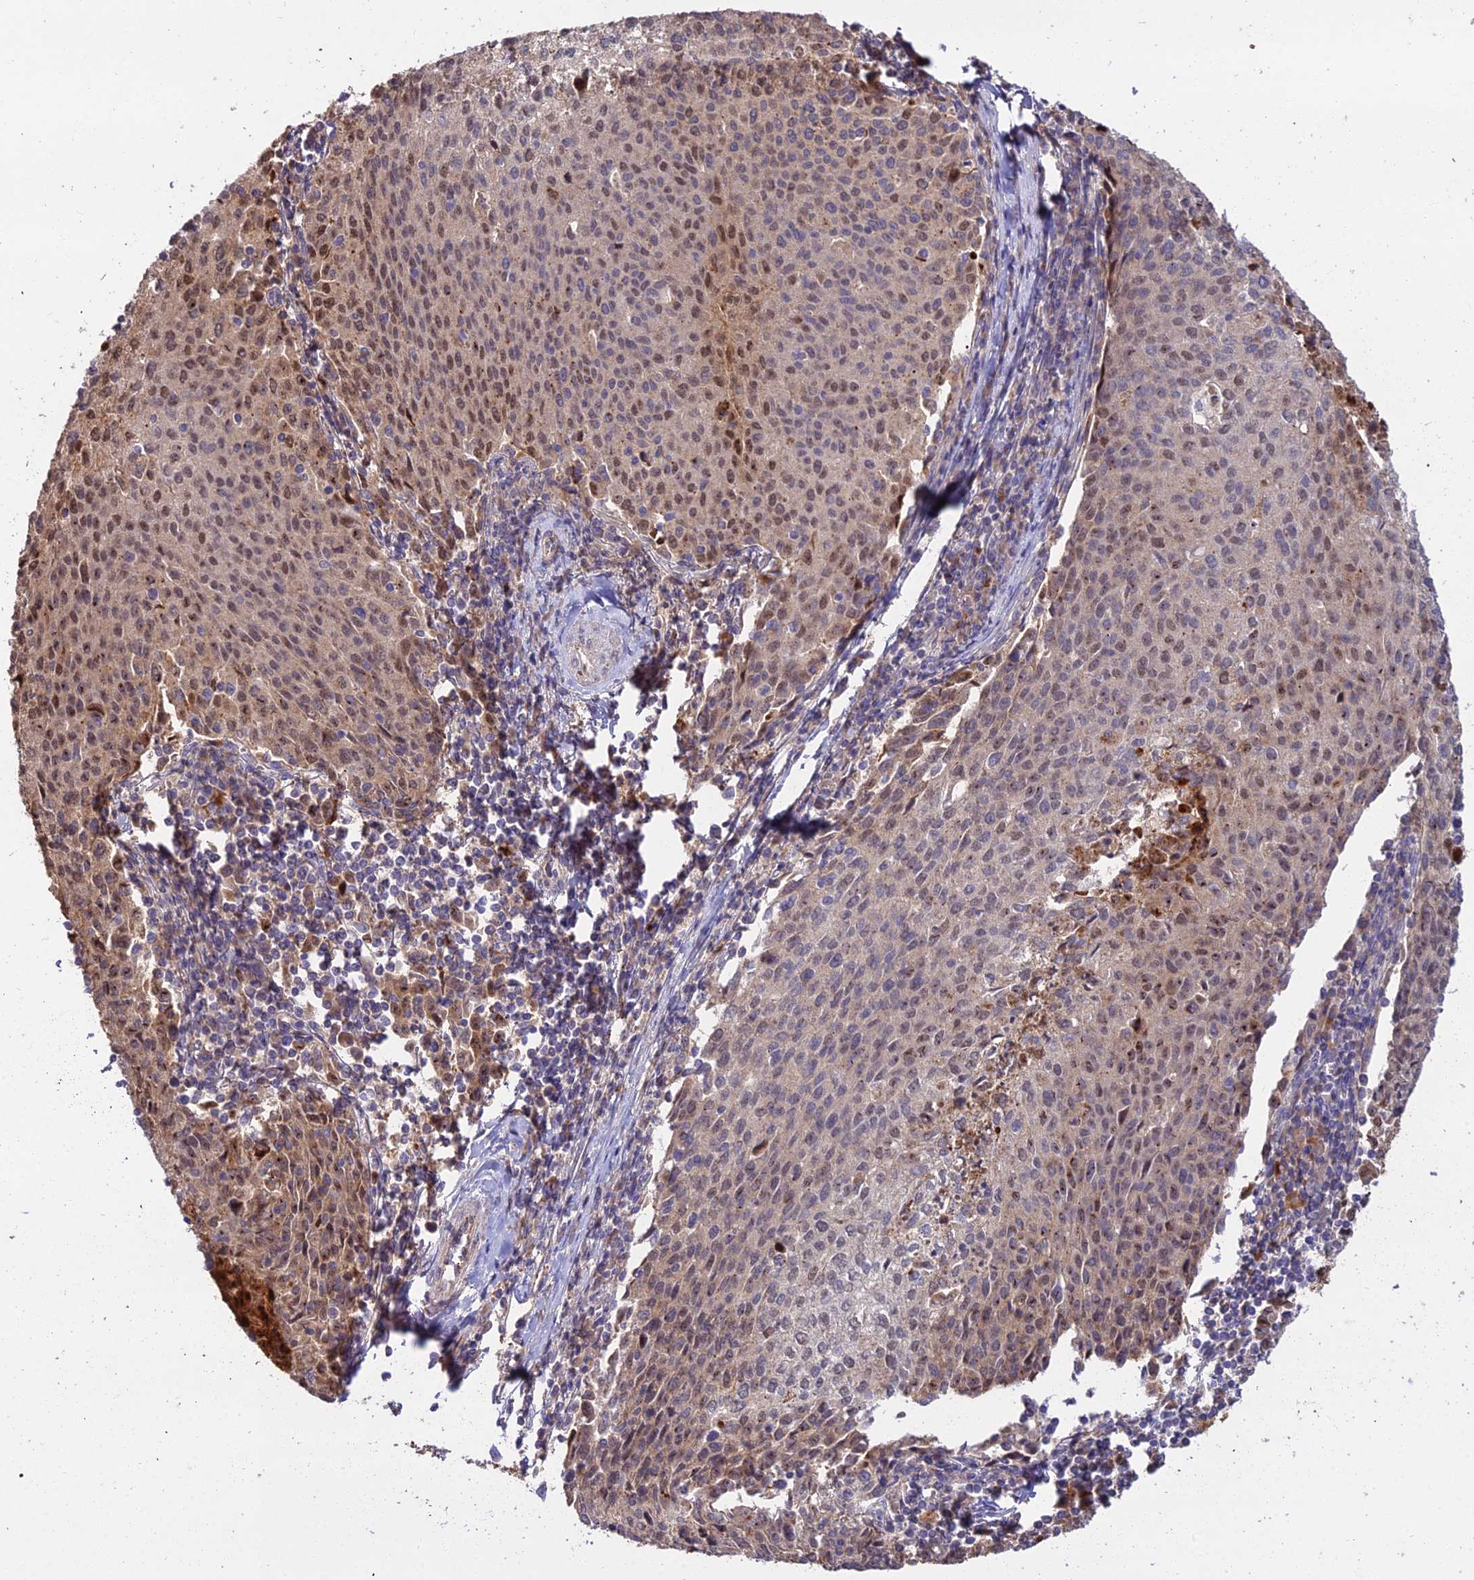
{"staining": {"intensity": "moderate", "quantity": "25%-75%", "location": "nuclear"}, "tissue": "cervical cancer", "cell_type": "Tumor cells", "image_type": "cancer", "snomed": [{"axis": "morphology", "description": "Squamous cell carcinoma, NOS"}, {"axis": "topography", "description": "Cervix"}], "caption": "Protein analysis of cervical cancer tissue reveals moderate nuclear expression in about 25%-75% of tumor cells.", "gene": "EID2", "patient": {"sex": "female", "age": 46}}